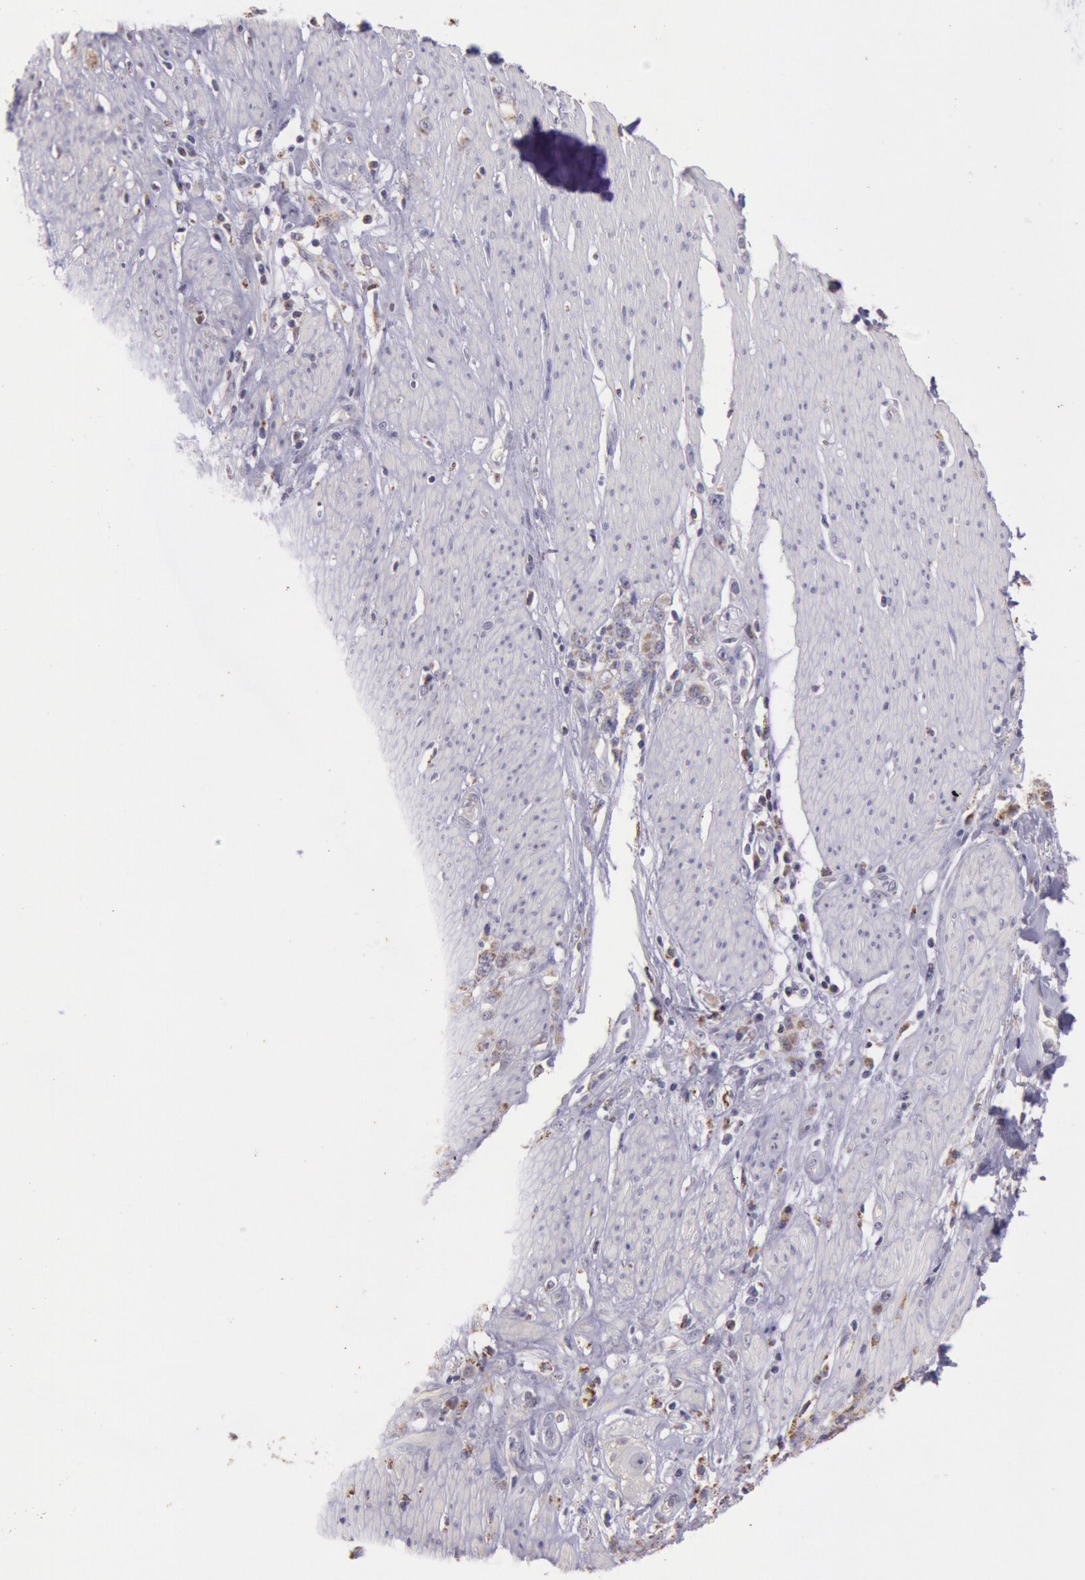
{"staining": {"intensity": "weak", "quantity": ">75%", "location": "cytoplasmic/membranous"}, "tissue": "stomach cancer", "cell_type": "Tumor cells", "image_type": "cancer", "snomed": [{"axis": "morphology", "description": "Adenocarcinoma, NOS"}, {"axis": "topography", "description": "Stomach, lower"}], "caption": "Protein staining demonstrates weak cytoplasmic/membranous expression in about >75% of tumor cells in stomach adenocarcinoma.", "gene": "FRMD6", "patient": {"sex": "male", "age": 88}}